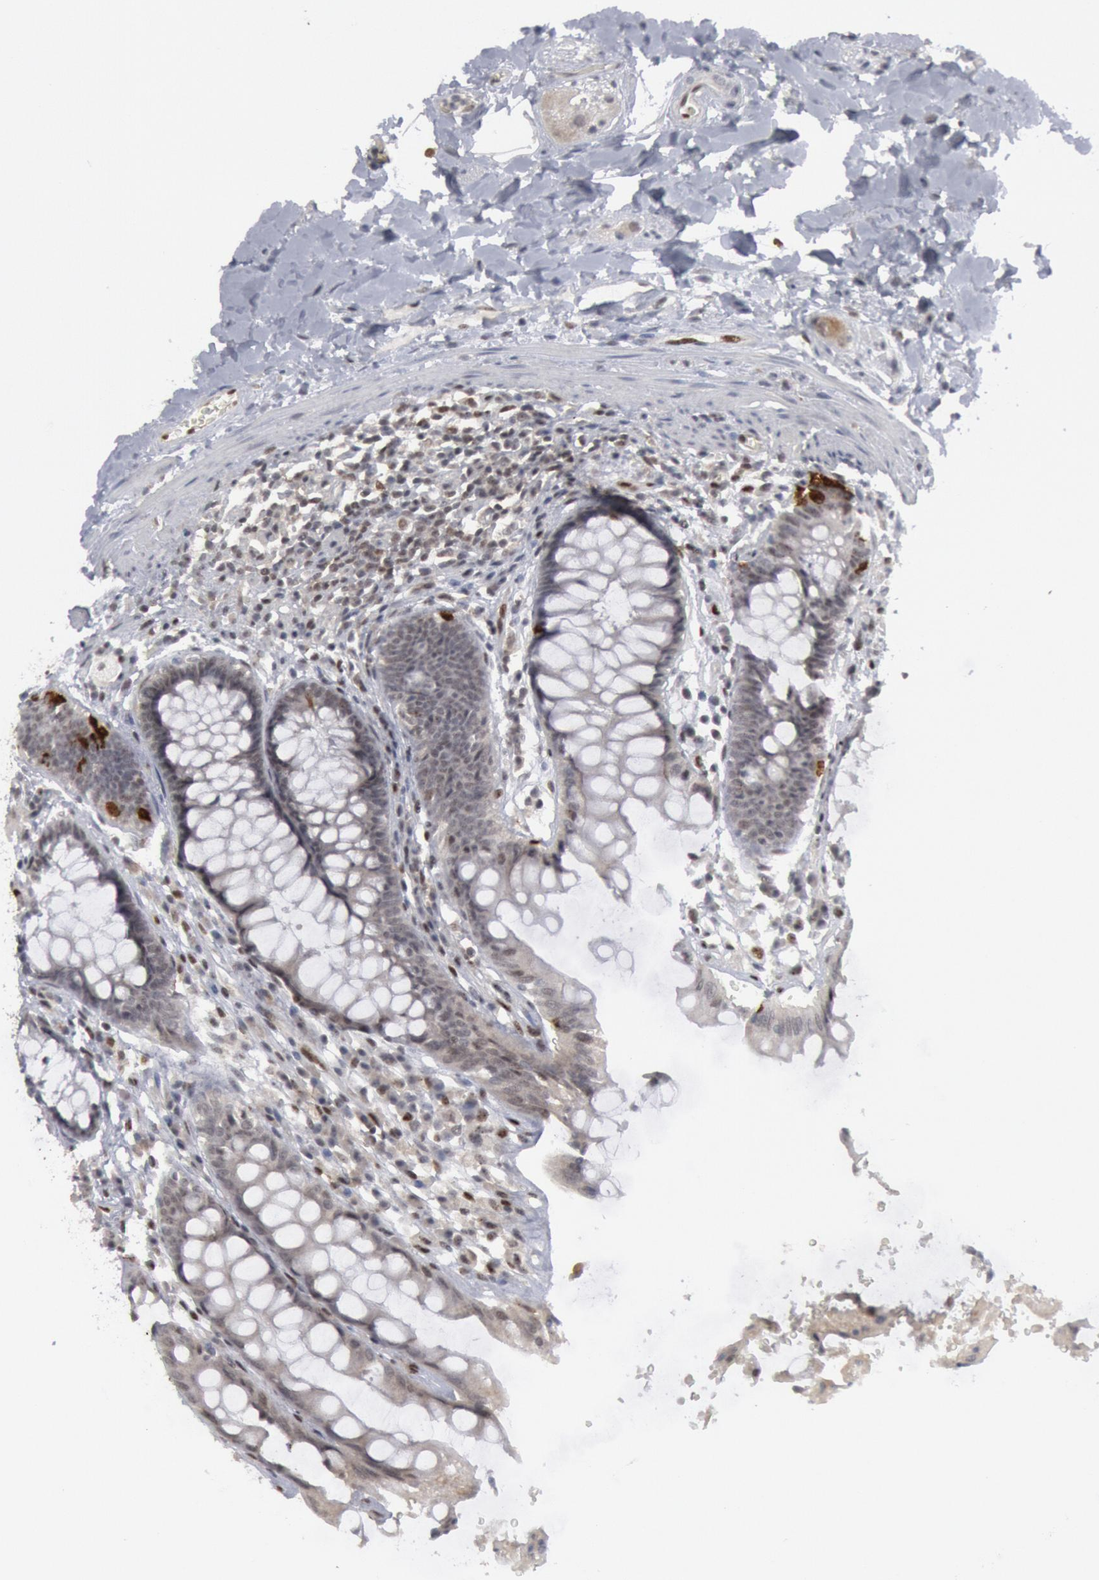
{"staining": {"intensity": "strong", "quantity": "<25%", "location": "cytoplasmic/membranous"}, "tissue": "rectum", "cell_type": "Glandular cells", "image_type": "normal", "snomed": [{"axis": "morphology", "description": "Normal tissue, NOS"}, {"axis": "topography", "description": "Rectum"}], "caption": "Immunohistochemistry (IHC) (DAB (3,3'-diaminobenzidine)) staining of normal rectum displays strong cytoplasmic/membranous protein positivity in approximately <25% of glandular cells.", "gene": "FOXO1", "patient": {"sex": "female", "age": 46}}